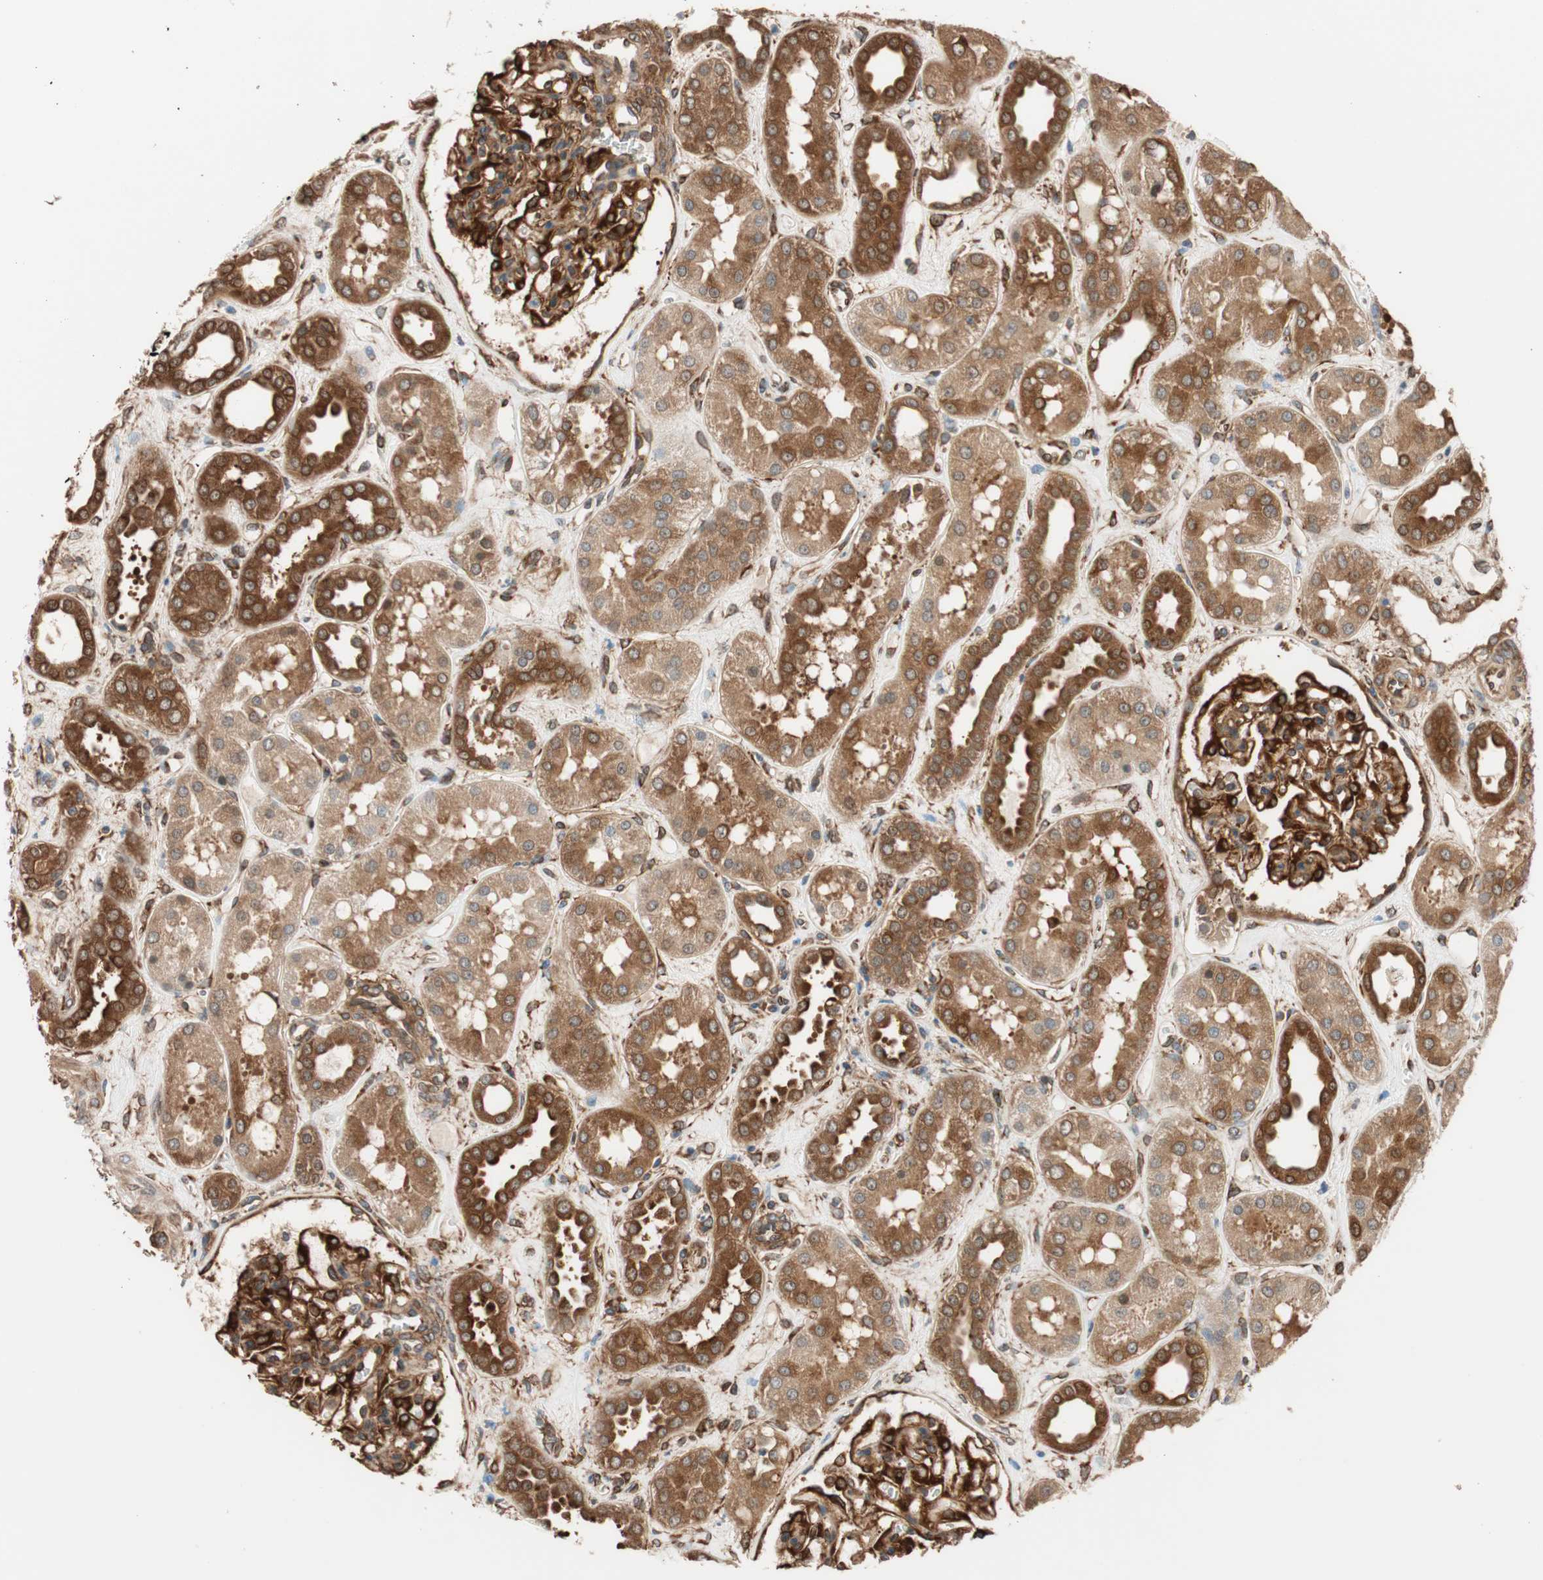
{"staining": {"intensity": "strong", "quantity": ">75%", "location": "cytoplasmic/membranous"}, "tissue": "kidney", "cell_type": "Cells in glomeruli", "image_type": "normal", "snomed": [{"axis": "morphology", "description": "Normal tissue, NOS"}, {"axis": "topography", "description": "Kidney"}], "caption": "Unremarkable kidney was stained to show a protein in brown. There is high levels of strong cytoplasmic/membranous expression in approximately >75% of cells in glomeruli. (Brightfield microscopy of DAB IHC at high magnification).", "gene": "WASL", "patient": {"sex": "male", "age": 59}}